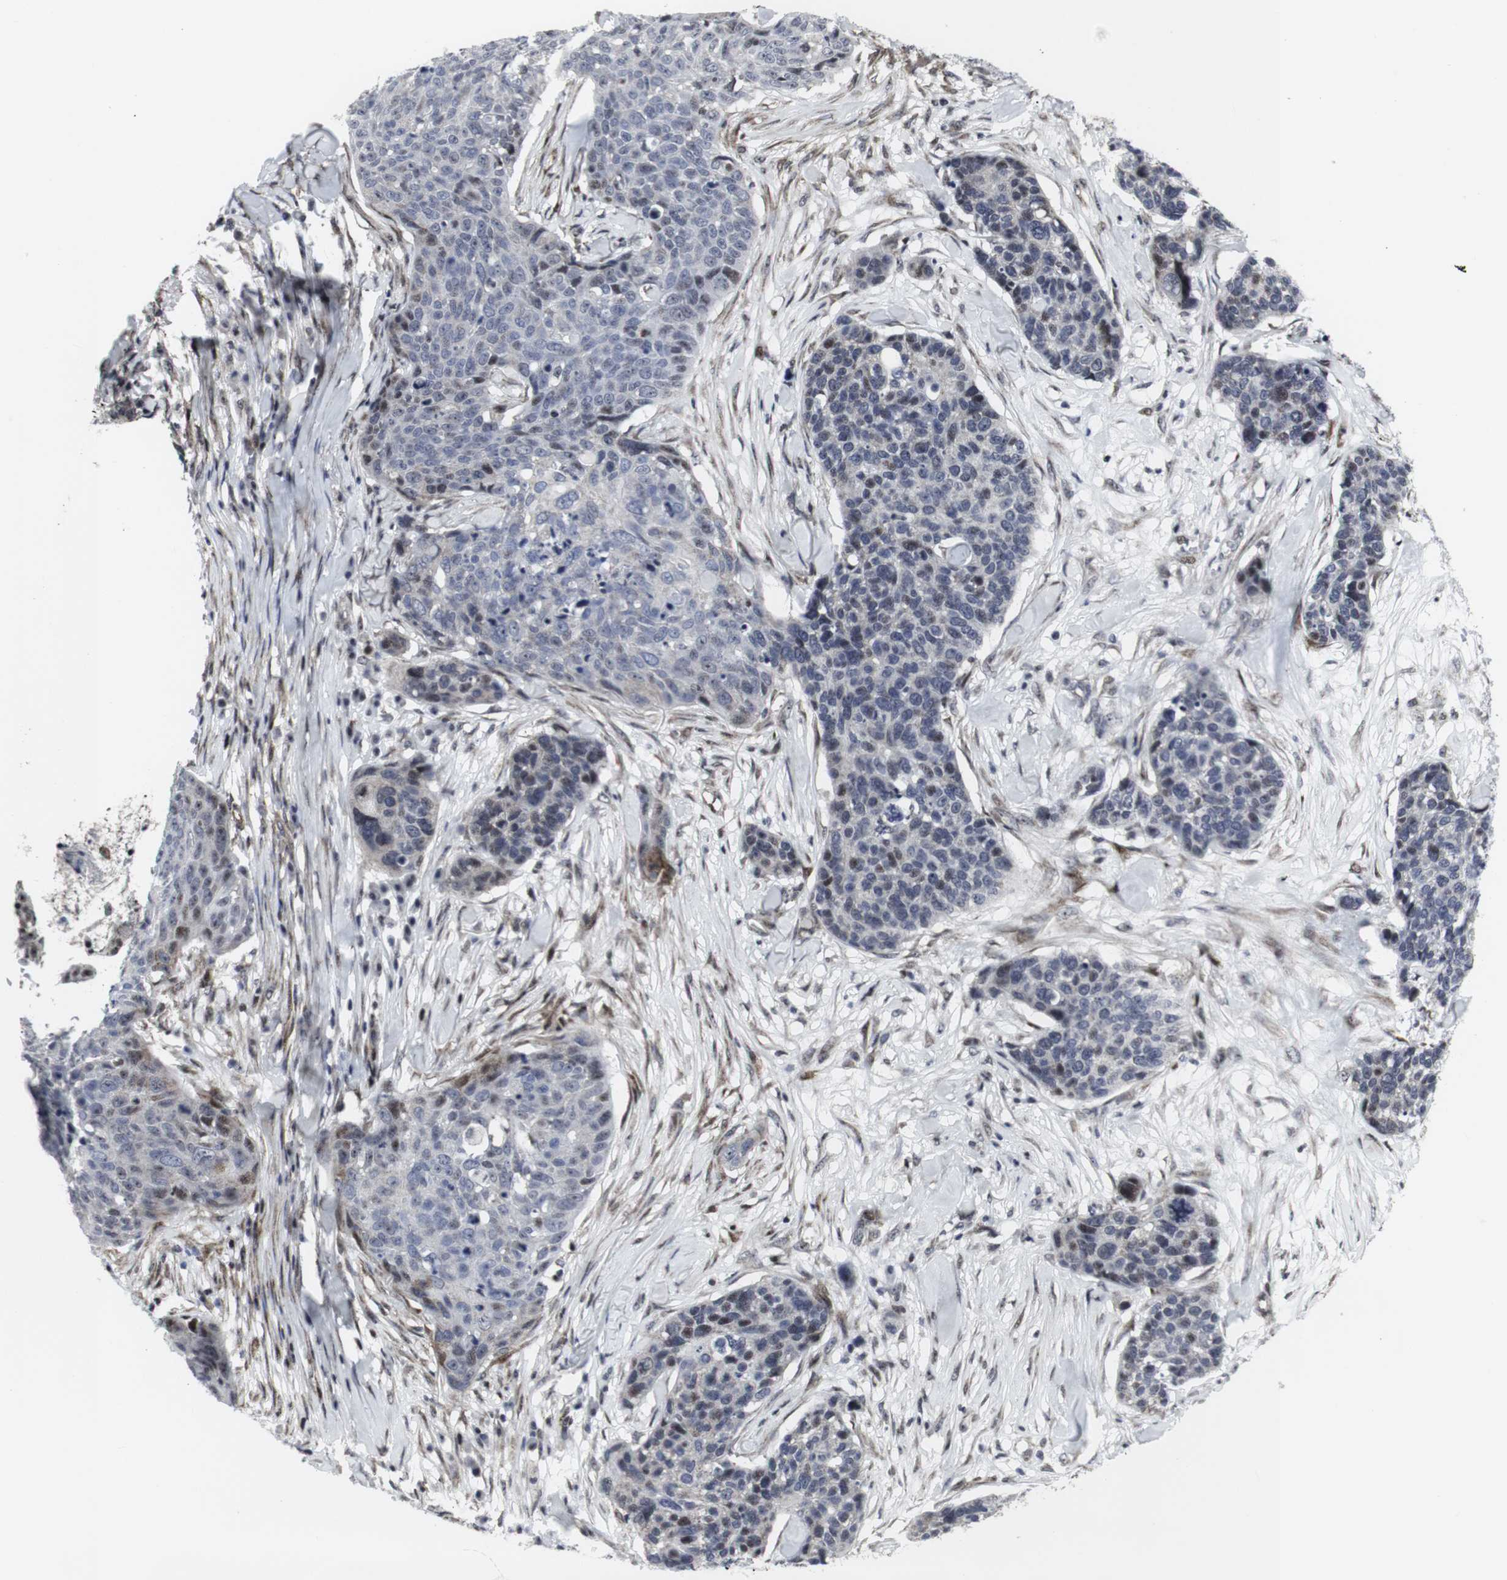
{"staining": {"intensity": "moderate", "quantity": "<25%", "location": "nuclear"}, "tissue": "skin cancer", "cell_type": "Tumor cells", "image_type": "cancer", "snomed": [{"axis": "morphology", "description": "Squamous cell carcinoma in situ, NOS"}, {"axis": "morphology", "description": "Squamous cell carcinoma, NOS"}, {"axis": "topography", "description": "Skin"}], "caption": "Squamous cell carcinoma in situ (skin) was stained to show a protein in brown. There is low levels of moderate nuclear positivity in approximately <25% of tumor cells.", "gene": "MLH1", "patient": {"sex": "male", "age": 93}}